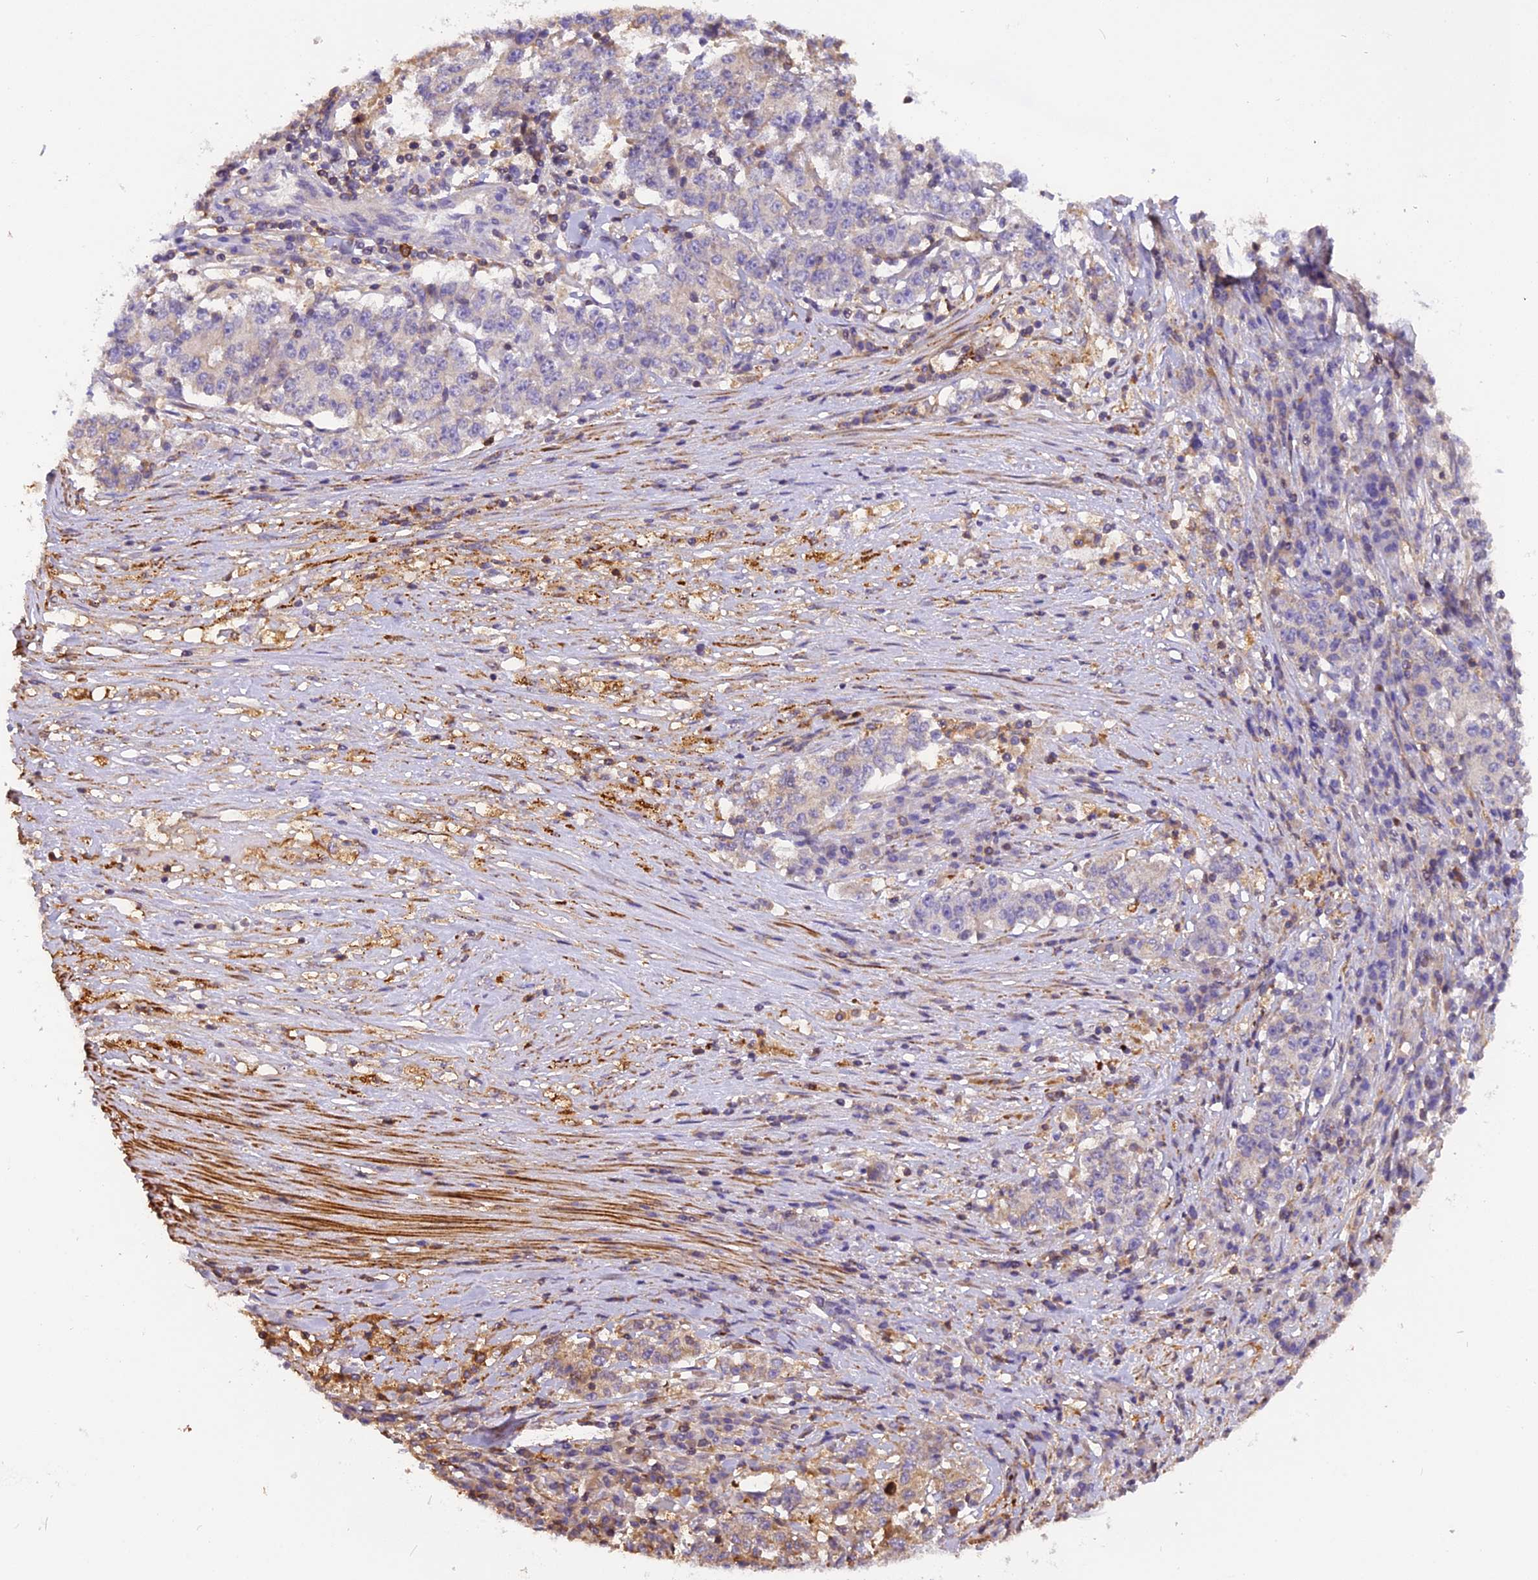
{"staining": {"intensity": "negative", "quantity": "none", "location": "none"}, "tissue": "stomach cancer", "cell_type": "Tumor cells", "image_type": "cancer", "snomed": [{"axis": "morphology", "description": "Adenocarcinoma, NOS"}, {"axis": "topography", "description": "Stomach"}], "caption": "An image of adenocarcinoma (stomach) stained for a protein displays no brown staining in tumor cells.", "gene": "STOML1", "patient": {"sex": "male", "age": 59}}